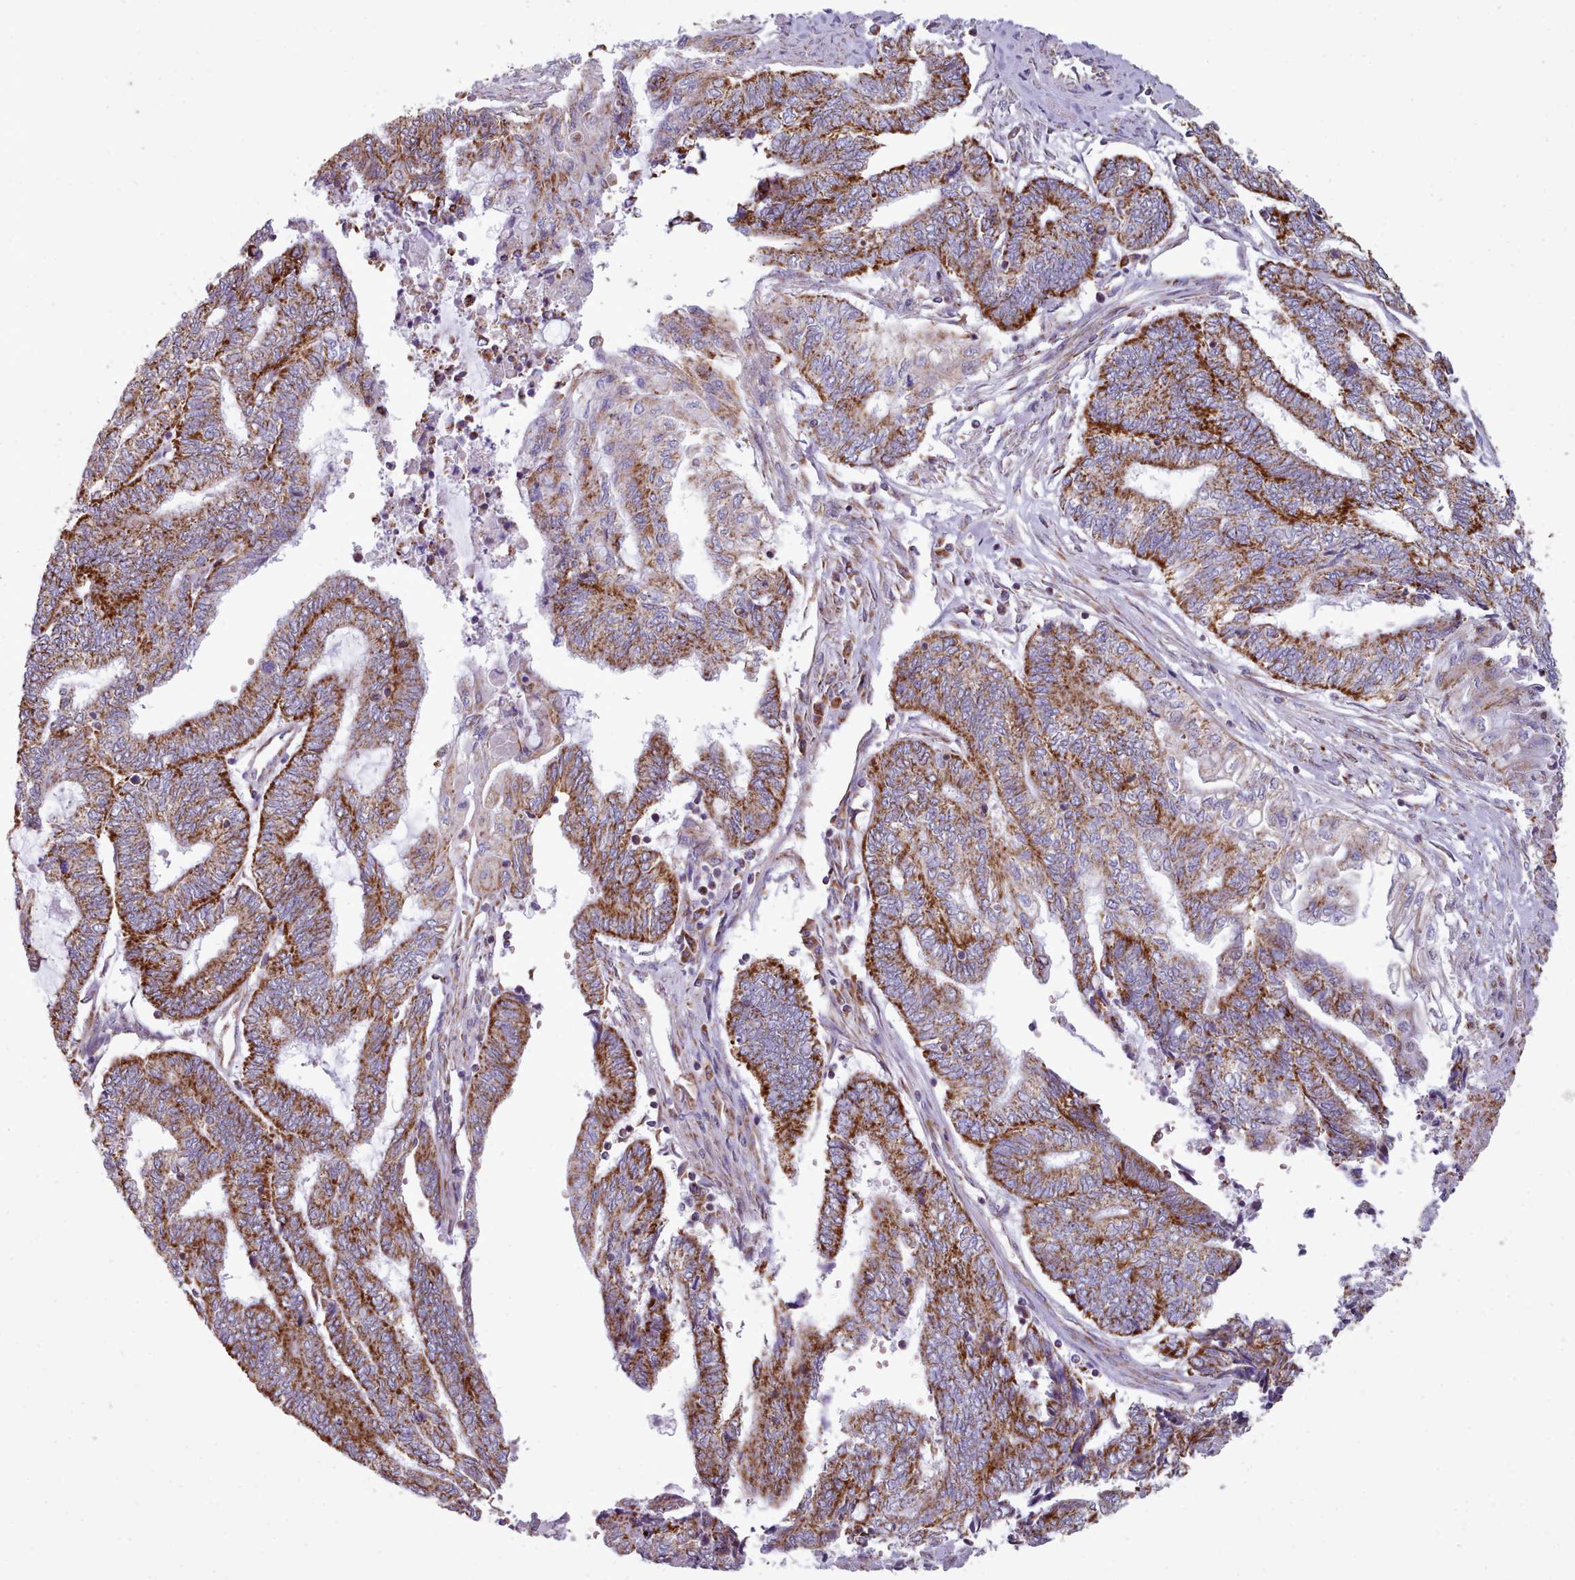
{"staining": {"intensity": "strong", "quantity": ">75%", "location": "cytoplasmic/membranous"}, "tissue": "endometrial cancer", "cell_type": "Tumor cells", "image_type": "cancer", "snomed": [{"axis": "morphology", "description": "Adenocarcinoma, NOS"}, {"axis": "topography", "description": "Uterus"}, {"axis": "topography", "description": "Endometrium"}], "caption": "Strong cytoplasmic/membranous positivity for a protein is appreciated in about >75% of tumor cells of endometrial cancer (adenocarcinoma) using IHC.", "gene": "SRP54", "patient": {"sex": "female", "age": 70}}